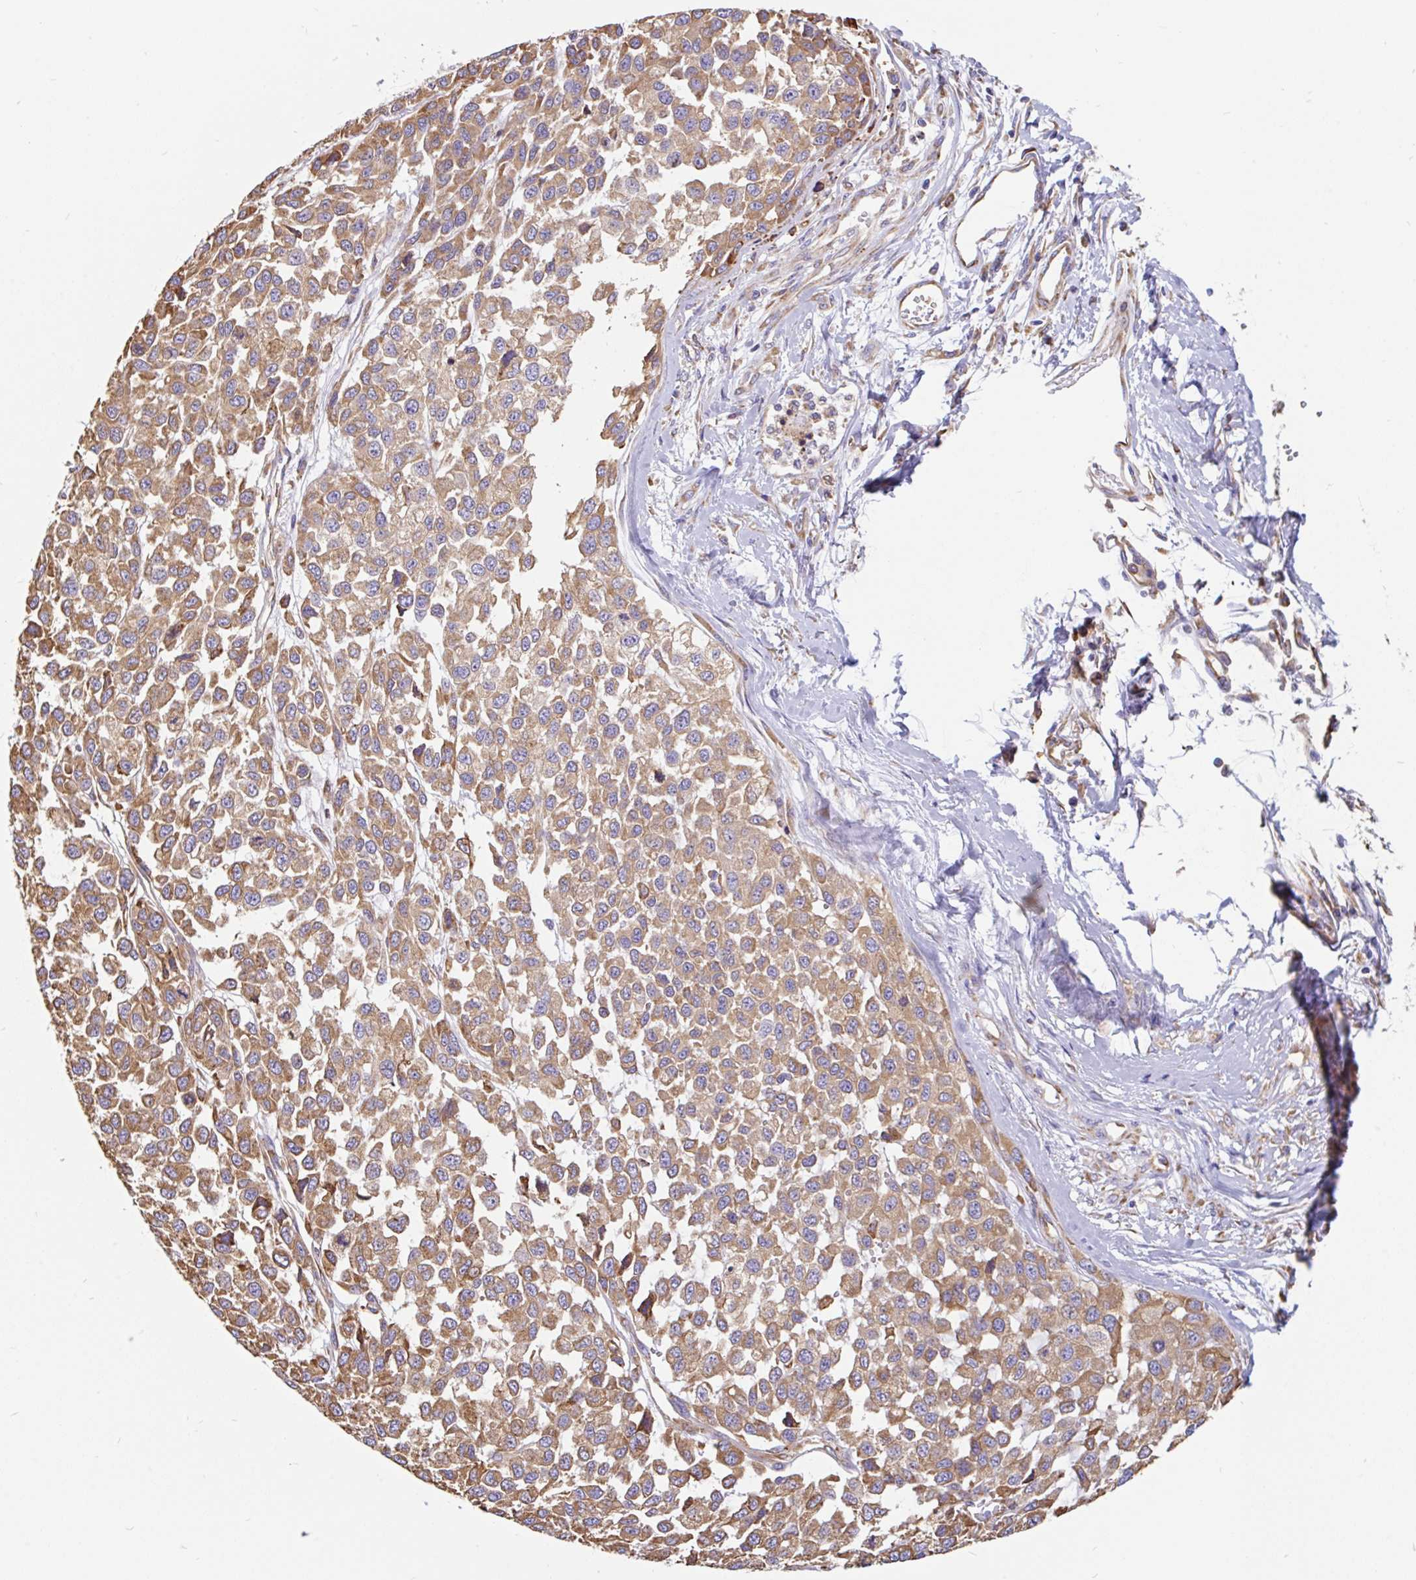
{"staining": {"intensity": "moderate", "quantity": ">75%", "location": "cytoplasmic/membranous"}, "tissue": "melanoma", "cell_type": "Tumor cells", "image_type": "cancer", "snomed": [{"axis": "morphology", "description": "Malignant melanoma, NOS"}, {"axis": "topography", "description": "Skin"}], "caption": "This is a micrograph of immunohistochemistry (IHC) staining of malignant melanoma, which shows moderate expression in the cytoplasmic/membranous of tumor cells.", "gene": "EML5", "patient": {"sex": "male", "age": 62}}